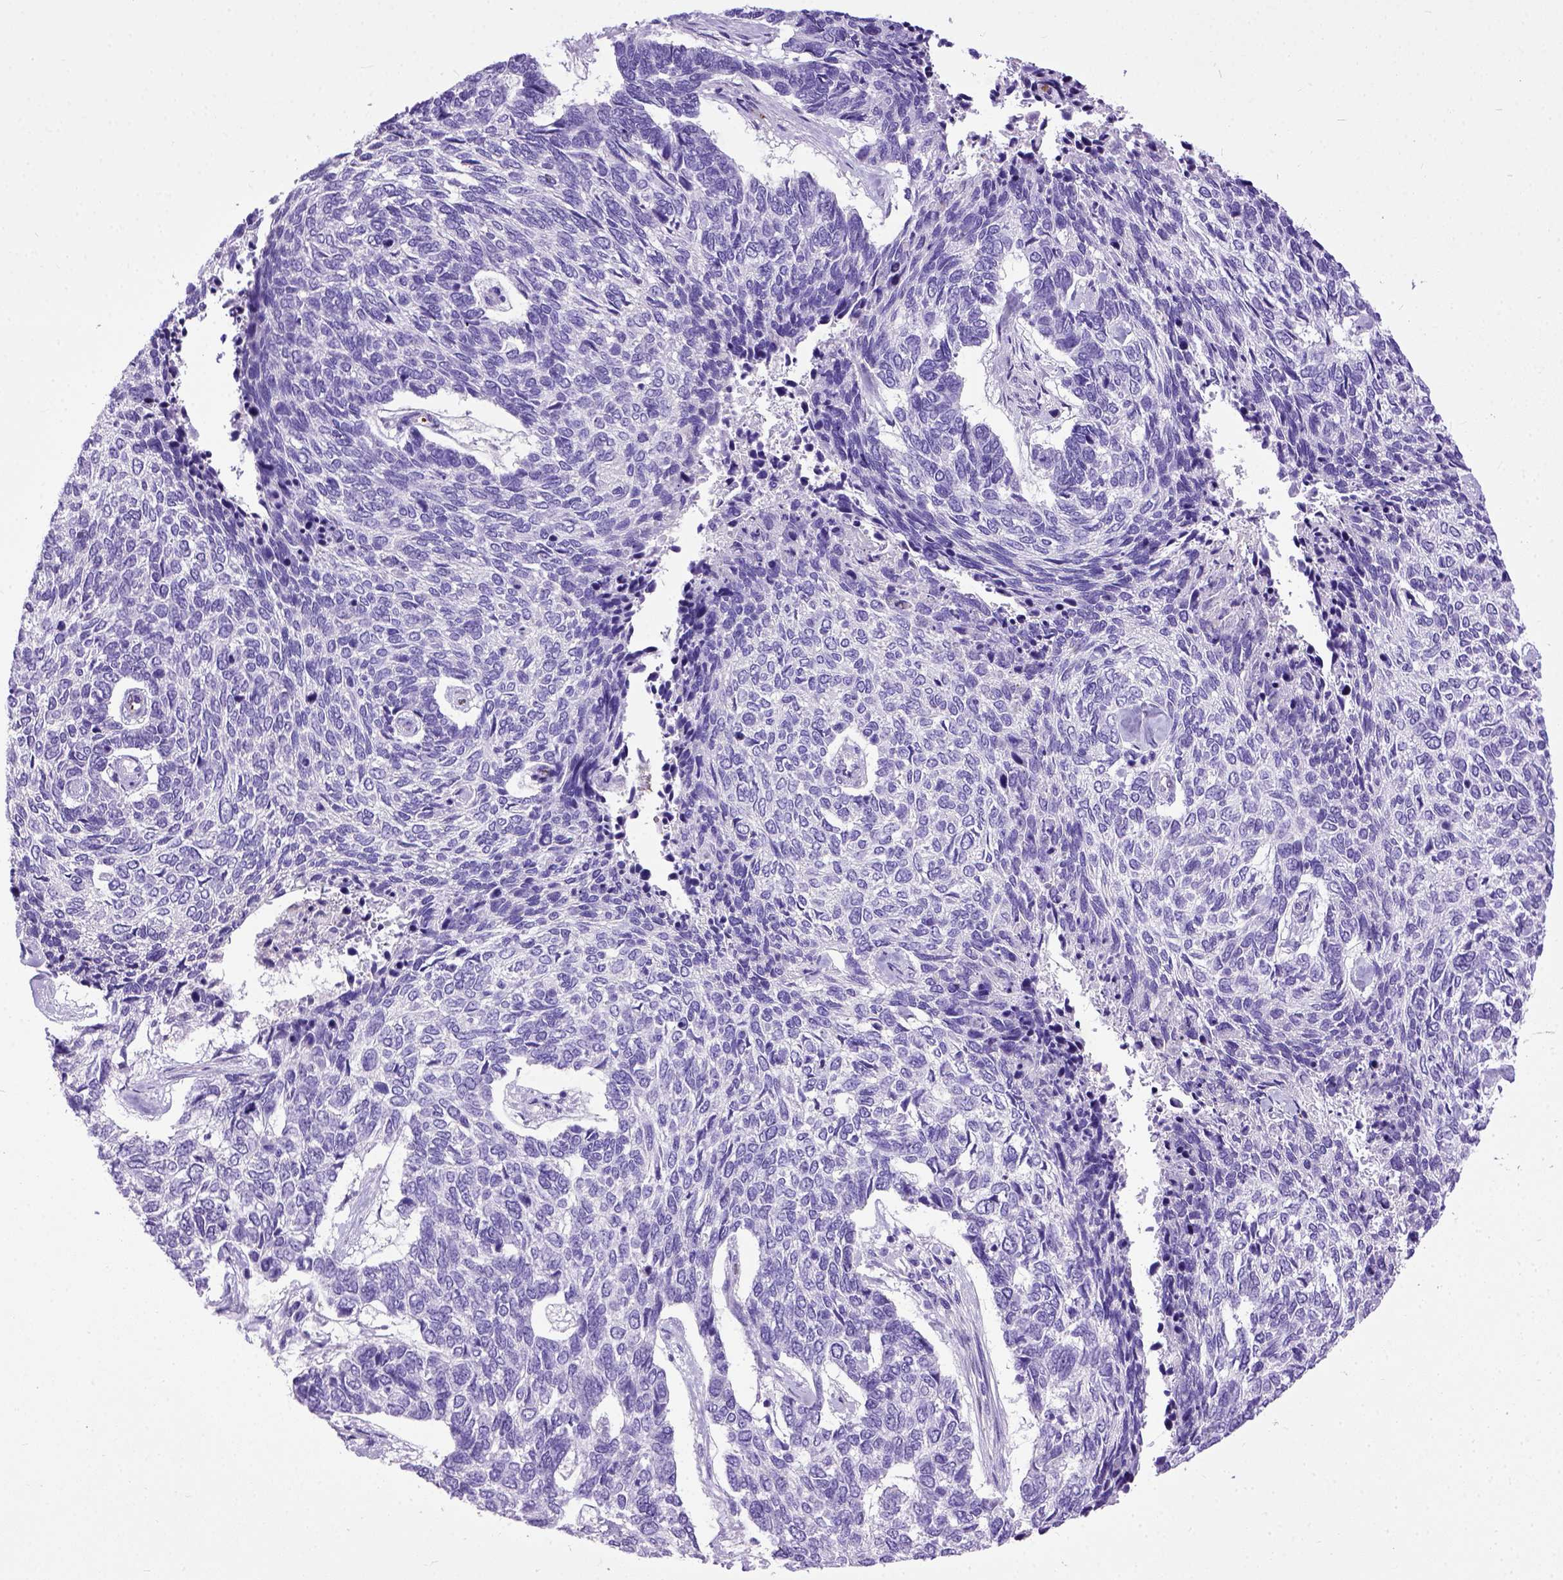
{"staining": {"intensity": "negative", "quantity": "none", "location": "none"}, "tissue": "skin cancer", "cell_type": "Tumor cells", "image_type": "cancer", "snomed": [{"axis": "morphology", "description": "Basal cell carcinoma"}, {"axis": "topography", "description": "Skin"}], "caption": "Tumor cells show no significant protein staining in skin basal cell carcinoma.", "gene": "ADAMTS8", "patient": {"sex": "female", "age": 65}}